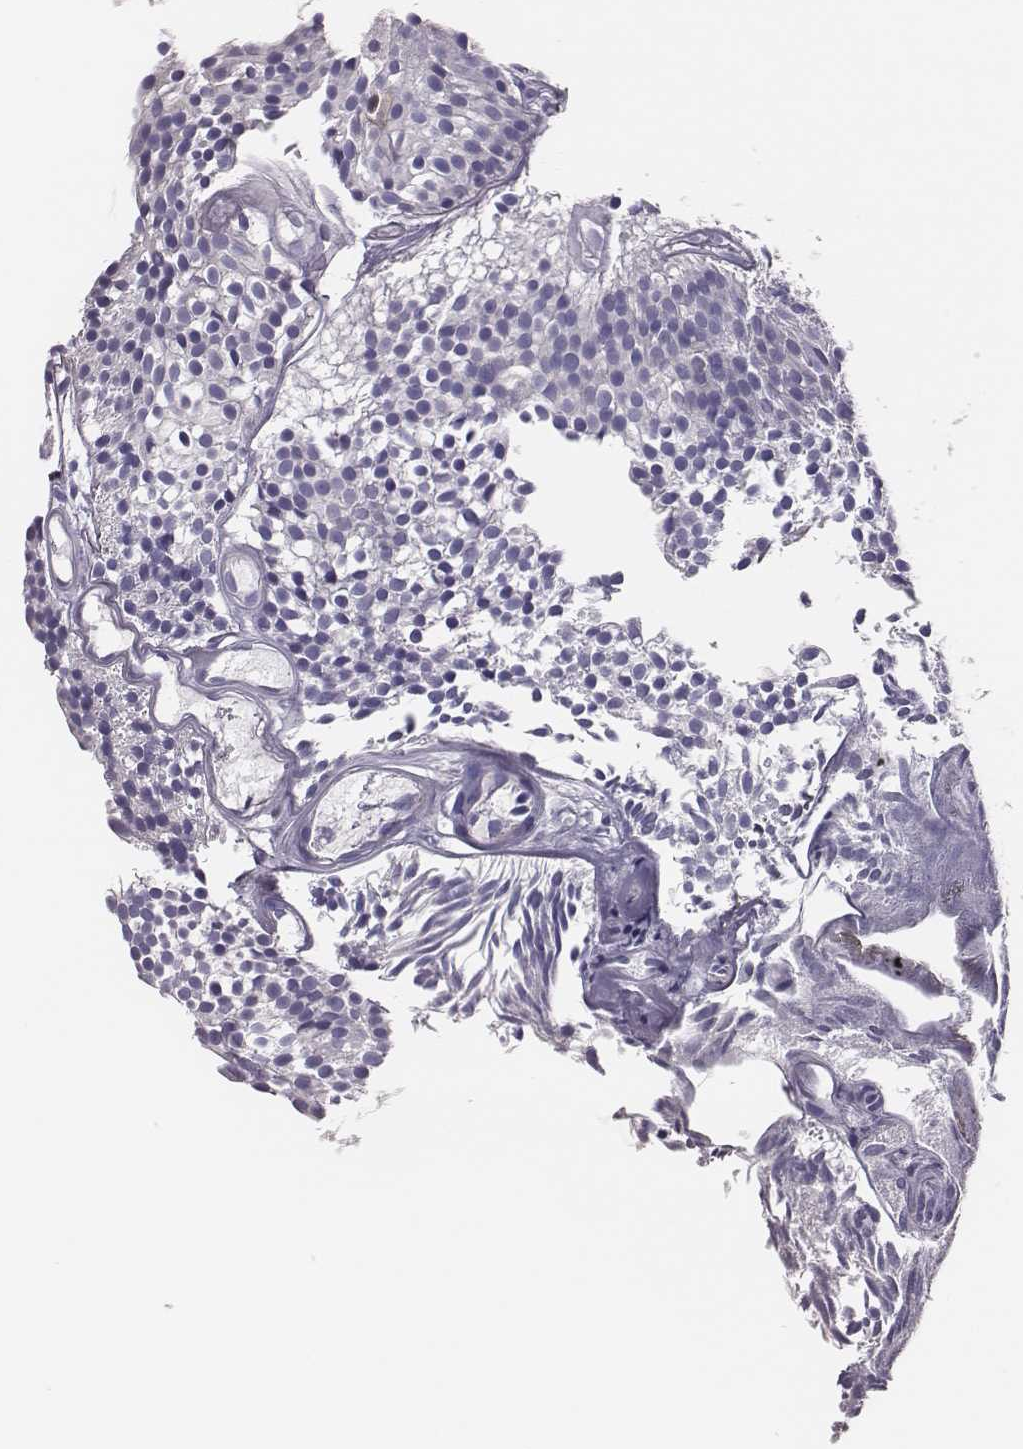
{"staining": {"intensity": "negative", "quantity": "none", "location": "none"}, "tissue": "urothelial cancer", "cell_type": "Tumor cells", "image_type": "cancer", "snomed": [{"axis": "morphology", "description": "Urothelial carcinoma, Low grade"}, {"axis": "topography", "description": "Urinary bladder"}], "caption": "An image of low-grade urothelial carcinoma stained for a protein reveals no brown staining in tumor cells. (Stains: DAB immunohistochemistry (IHC) with hematoxylin counter stain, Microscopy: brightfield microscopy at high magnification).", "gene": "SCML2", "patient": {"sex": "male", "age": 63}}